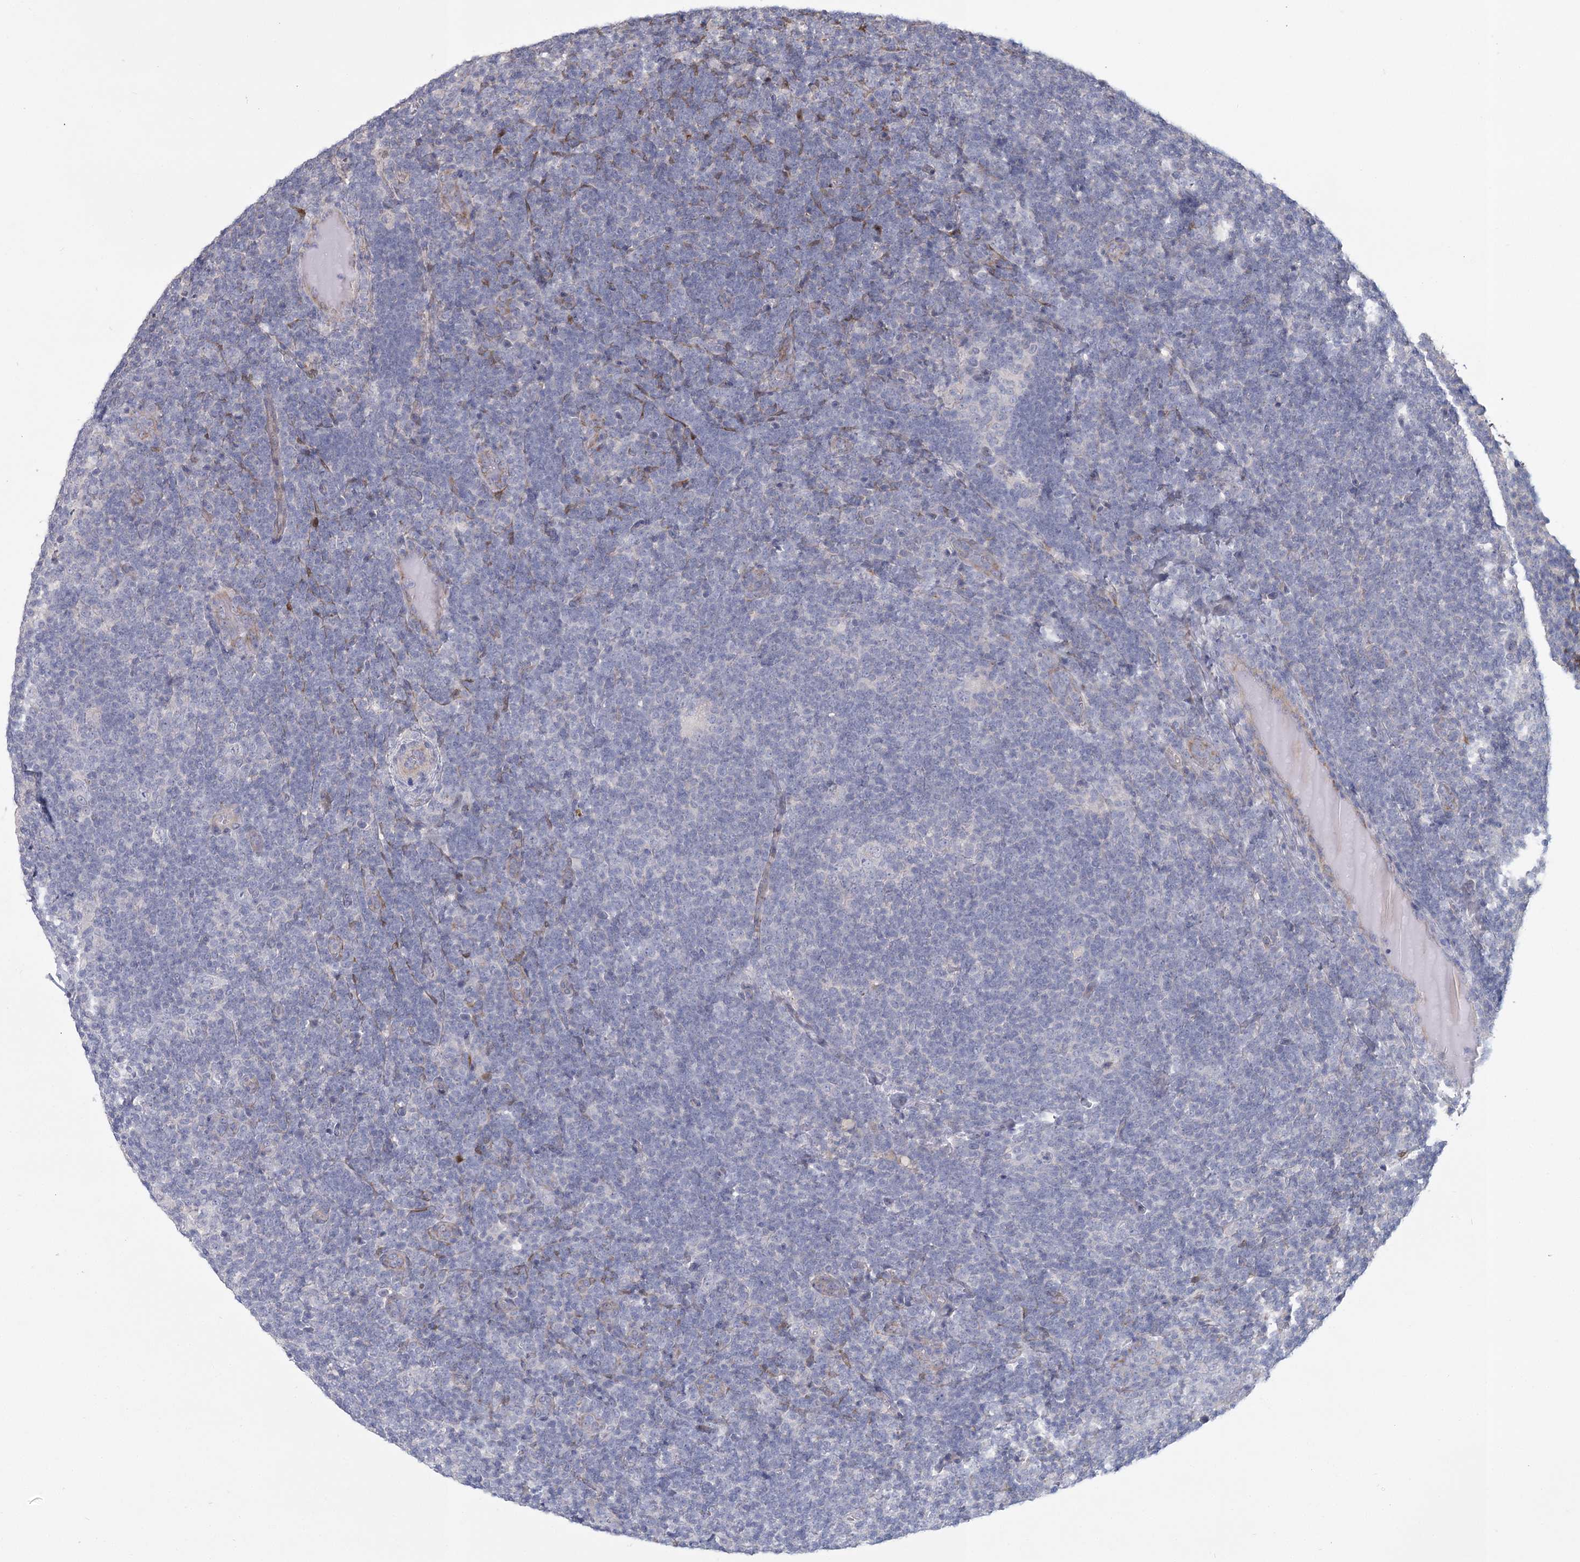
{"staining": {"intensity": "negative", "quantity": "none", "location": "none"}, "tissue": "lymphoma", "cell_type": "Tumor cells", "image_type": "cancer", "snomed": [{"axis": "morphology", "description": "Hodgkin's disease, NOS"}, {"axis": "topography", "description": "Lymph node"}], "caption": "Immunohistochemistry image of neoplastic tissue: human Hodgkin's disease stained with DAB (3,3'-diaminobenzidine) reveals no significant protein positivity in tumor cells.", "gene": "CNTLN", "patient": {"sex": "female", "age": 57}}